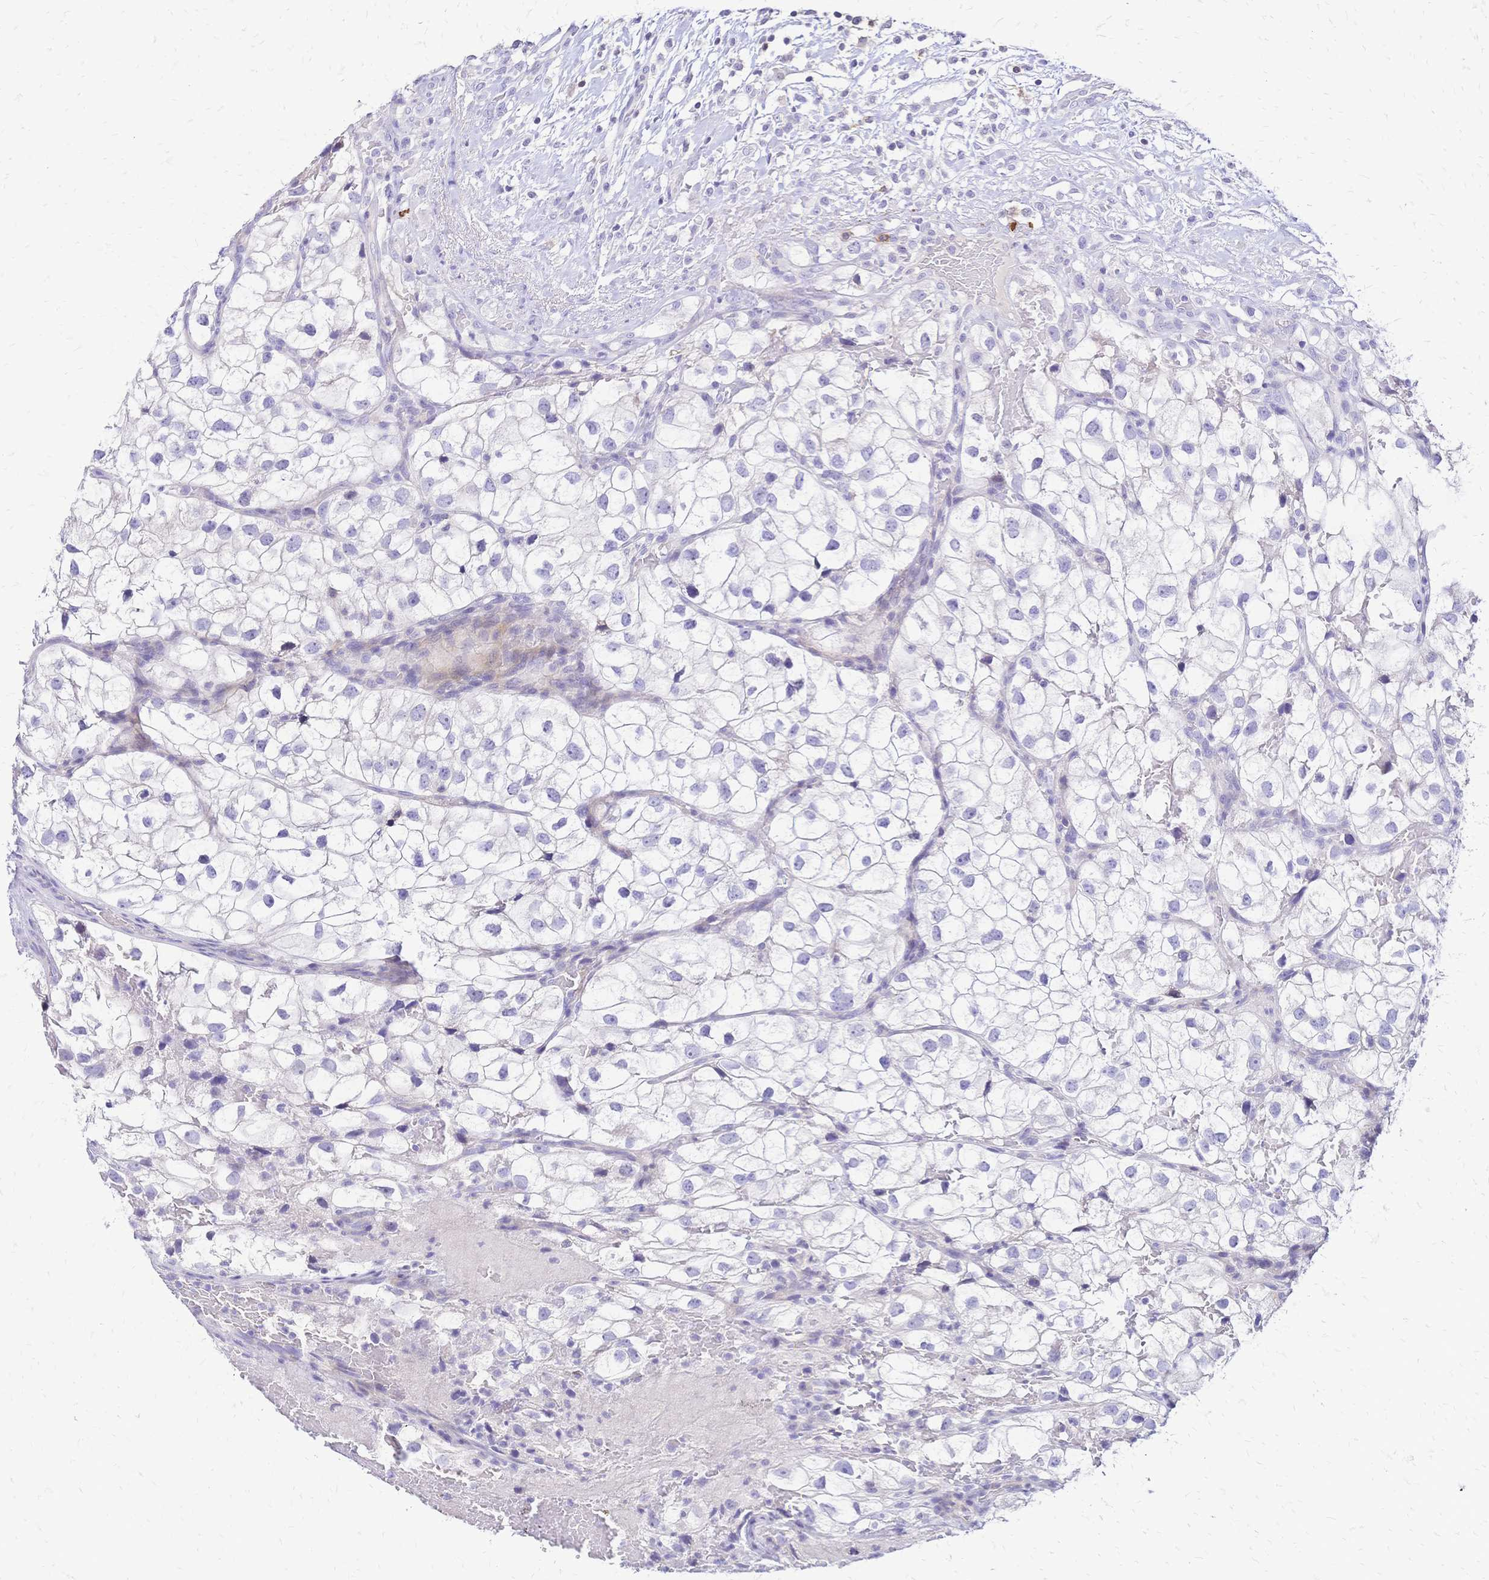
{"staining": {"intensity": "negative", "quantity": "none", "location": "none"}, "tissue": "renal cancer", "cell_type": "Tumor cells", "image_type": "cancer", "snomed": [{"axis": "morphology", "description": "Adenocarcinoma, NOS"}, {"axis": "topography", "description": "Kidney"}], "caption": "Immunohistochemistry (IHC) micrograph of neoplastic tissue: renal cancer (adenocarcinoma) stained with DAB (3,3'-diaminobenzidine) exhibits no significant protein expression in tumor cells.", "gene": "IL2RA", "patient": {"sex": "male", "age": 59}}